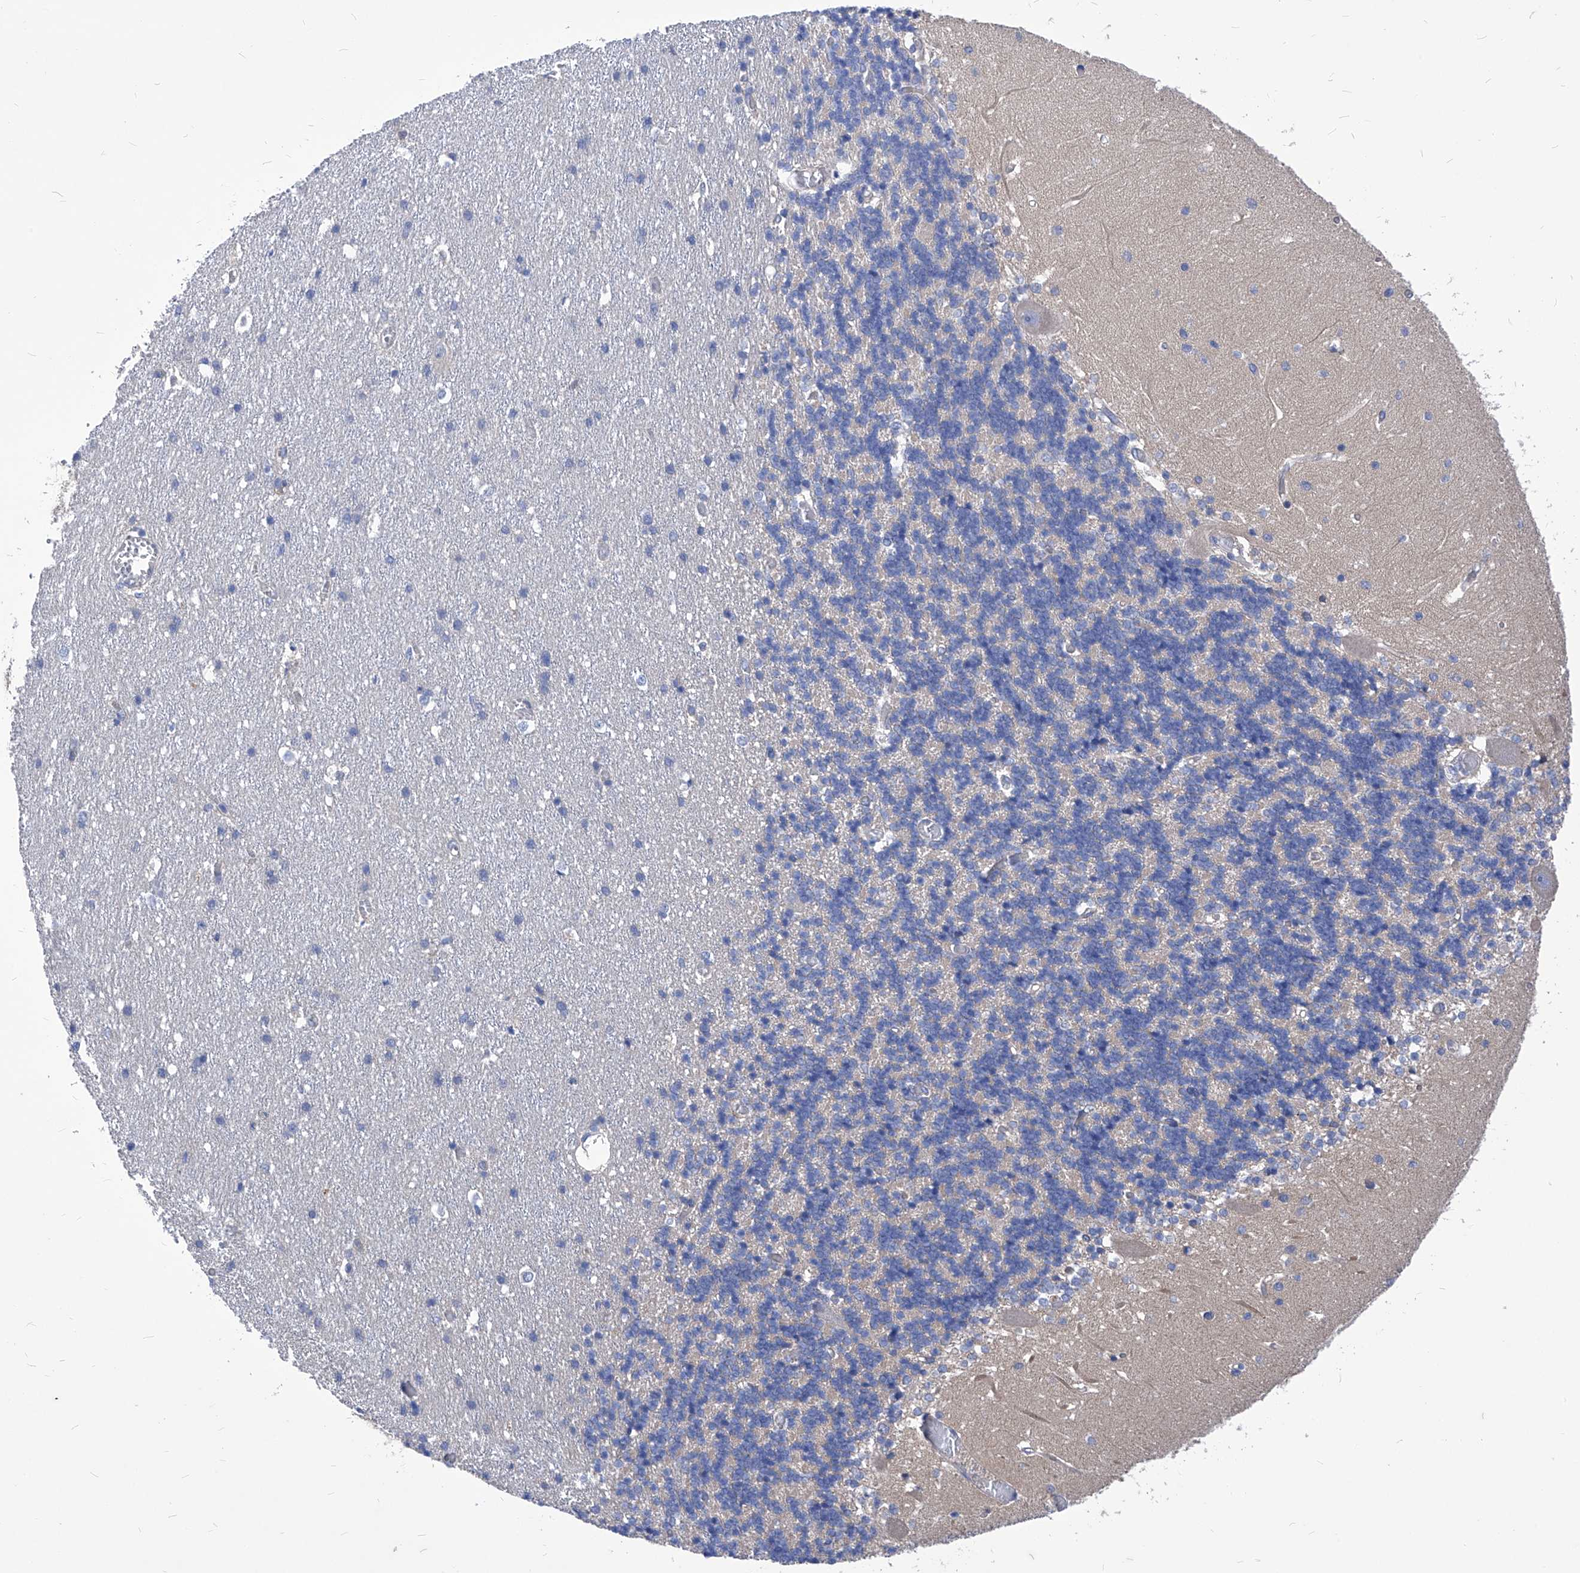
{"staining": {"intensity": "negative", "quantity": "none", "location": "none"}, "tissue": "cerebellum", "cell_type": "Cells in granular layer", "image_type": "normal", "snomed": [{"axis": "morphology", "description": "Normal tissue, NOS"}, {"axis": "topography", "description": "Cerebellum"}], "caption": "Cells in granular layer show no significant expression in benign cerebellum. (Immunohistochemistry, brightfield microscopy, high magnification).", "gene": "XPNPEP1", "patient": {"sex": "male", "age": 37}}